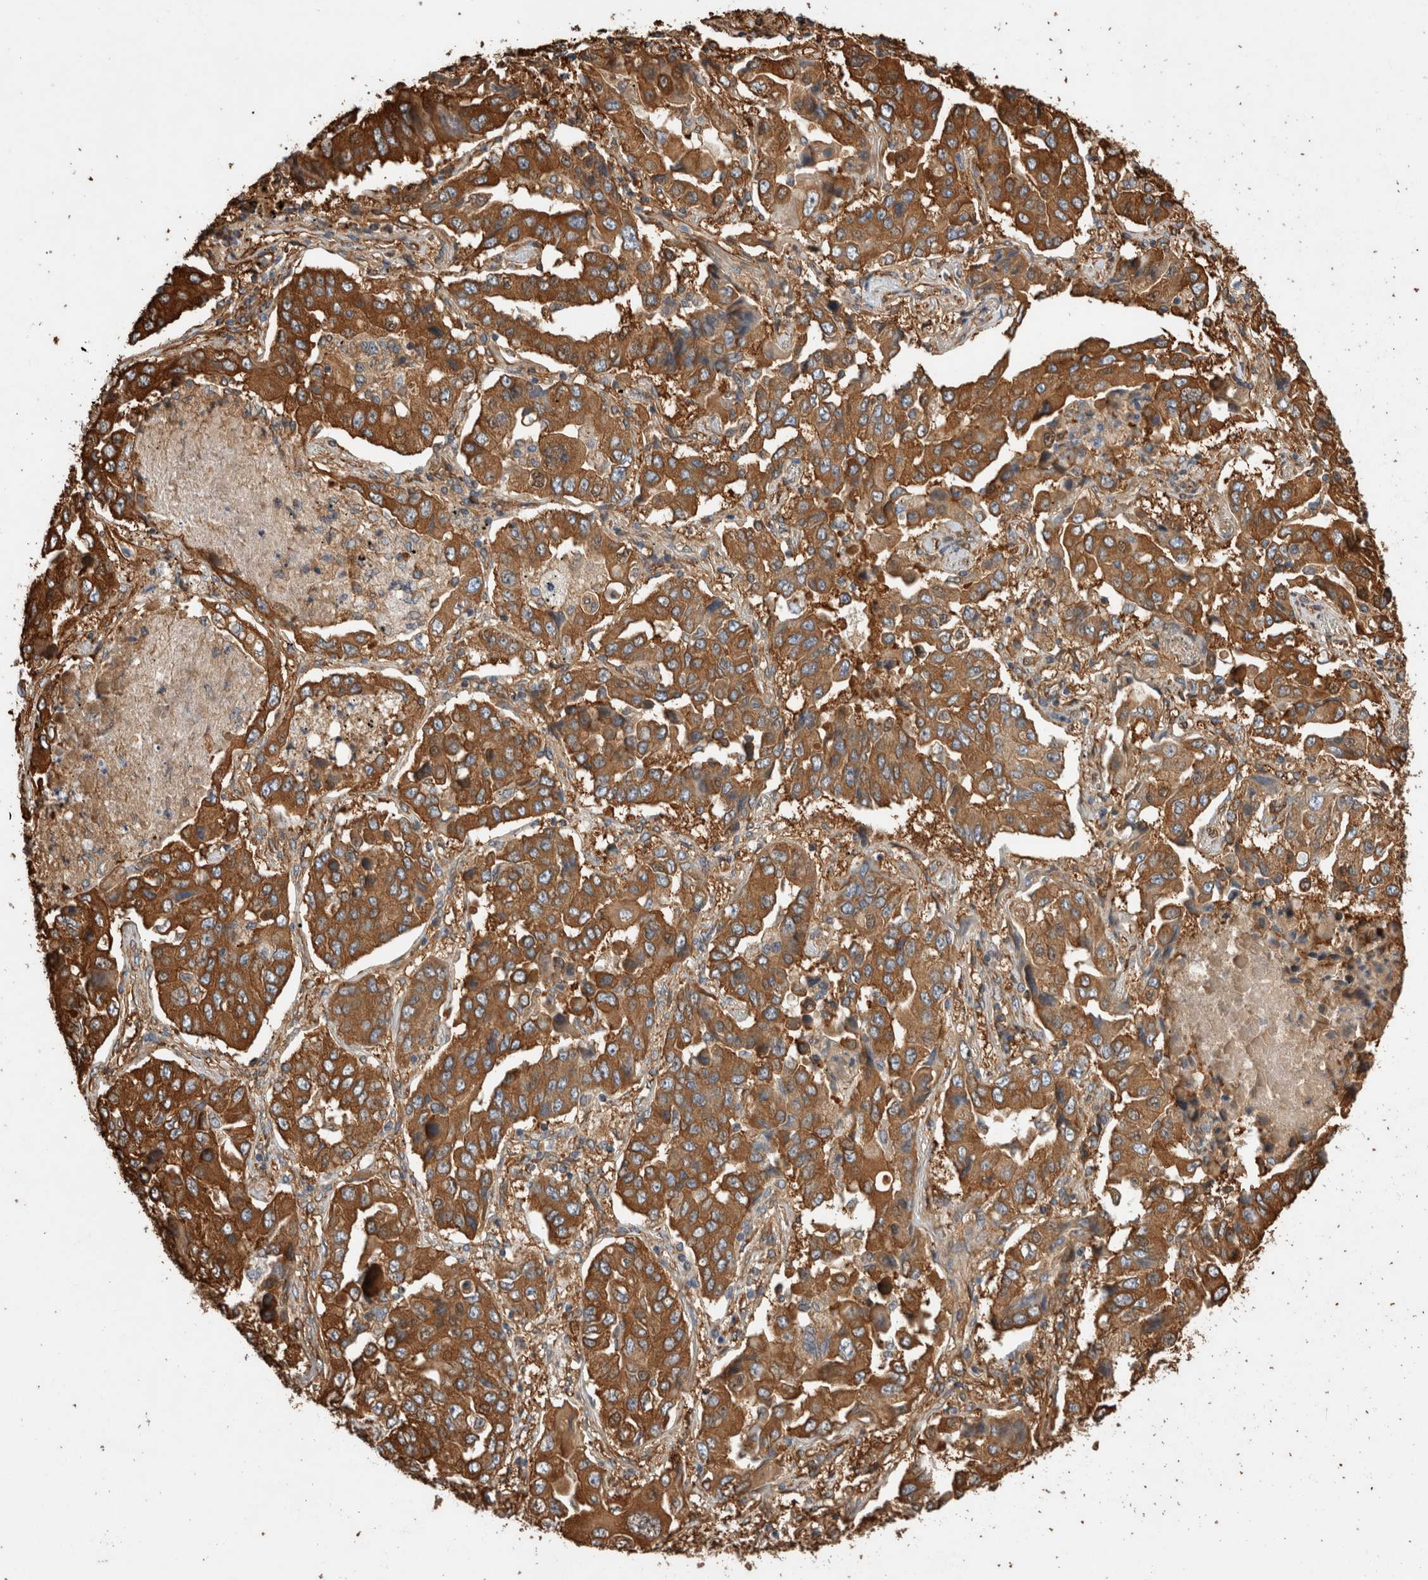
{"staining": {"intensity": "strong", "quantity": ">75%", "location": "cytoplasmic/membranous"}, "tissue": "lung cancer", "cell_type": "Tumor cells", "image_type": "cancer", "snomed": [{"axis": "morphology", "description": "Adenocarcinoma, NOS"}, {"axis": "topography", "description": "Lung"}], "caption": "Immunohistochemistry micrograph of human lung adenocarcinoma stained for a protein (brown), which exhibits high levels of strong cytoplasmic/membranous expression in approximately >75% of tumor cells.", "gene": "ZNF397", "patient": {"sex": "female", "age": 65}}